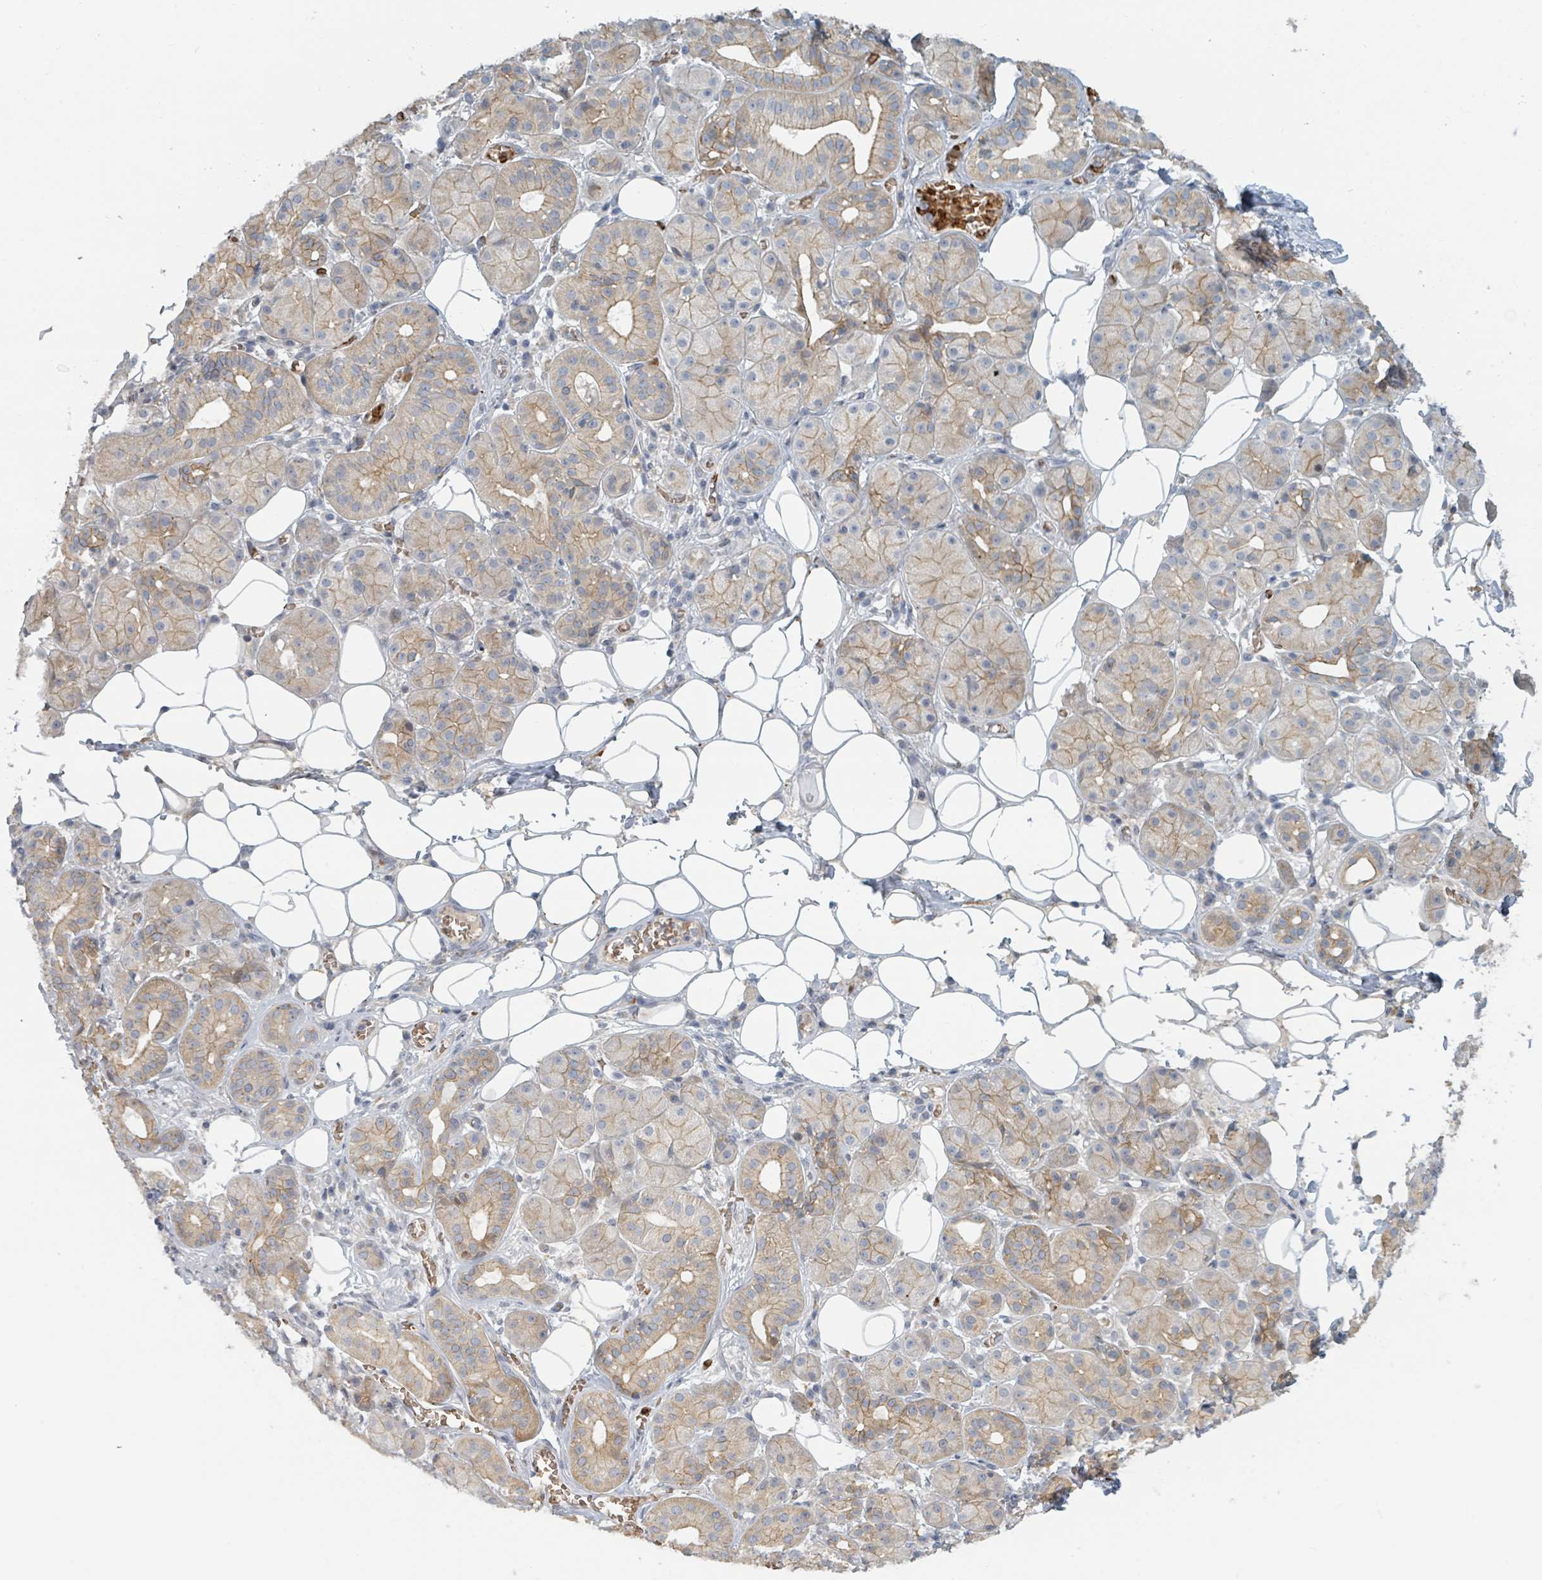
{"staining": {"intensity": "moderate", "quantity": "25%-75%", "location": "cytoplasmic/membranous"}, "tissue": "salivary gland", "cell_type": "Glandular cells", "image_type": "normal", "snomed": [{"axis": "morphology", "description": "Squamous cell carcinoma, NOS"}, {"axis": "topography", "description": "Skin"}, {"axis": "topography", "description": "Head-Neck"}], "caption": "A medium amount of moderate cytoplasmic/membranous expression is identified in approximately 25%-75% of glandular cells in normal salivary gland. (Brightfield microscopy of DAB IHC at high magnification).", "gene": "TRPC4AP", "patient": {"sex": "male", "age": 80}}